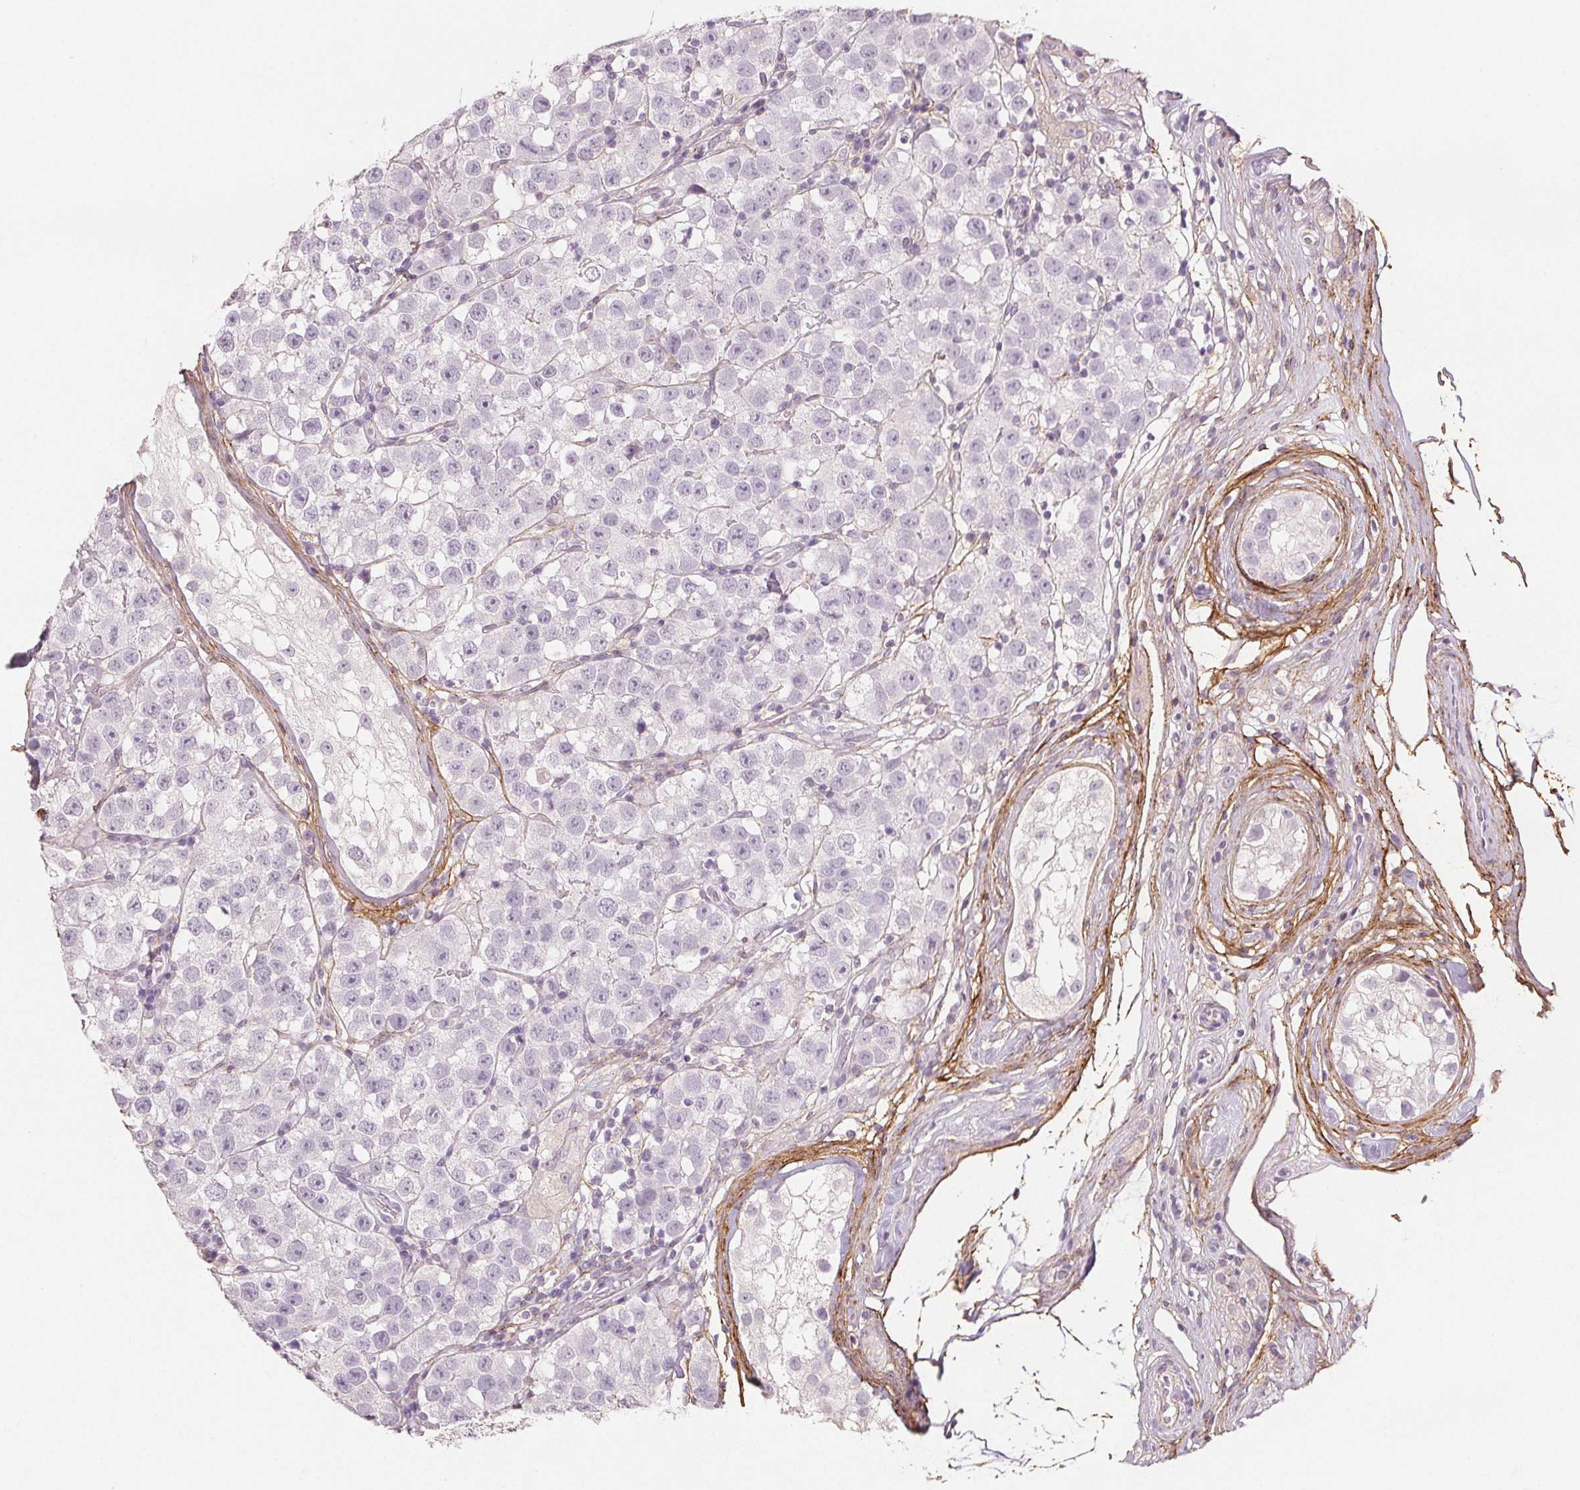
{"staining": {"intensity": "negative", "quantity": "none", "location": "none"}, "tissue": "testis cancer", "cell_type": "Tumor cells", "image_type": "cancer", "snomed": [{"axis": "morphology", "description": "Seminoma, NOS"}, {"axis": "topography", "description": "Testis"}], "caption": "High magnification brightfield microscopy of testis seminoma stained with DAB (3,3'-diaminobenzidine) (brown) and counterstained with hematoxylin (blue): tumor cells show no significant expression. The staining is performed using DAB brown chromogen with nuclei counter-stained in using hematoxylin.", "gene": "FBN1", "patient": {"sex": "male", "age": 34}}